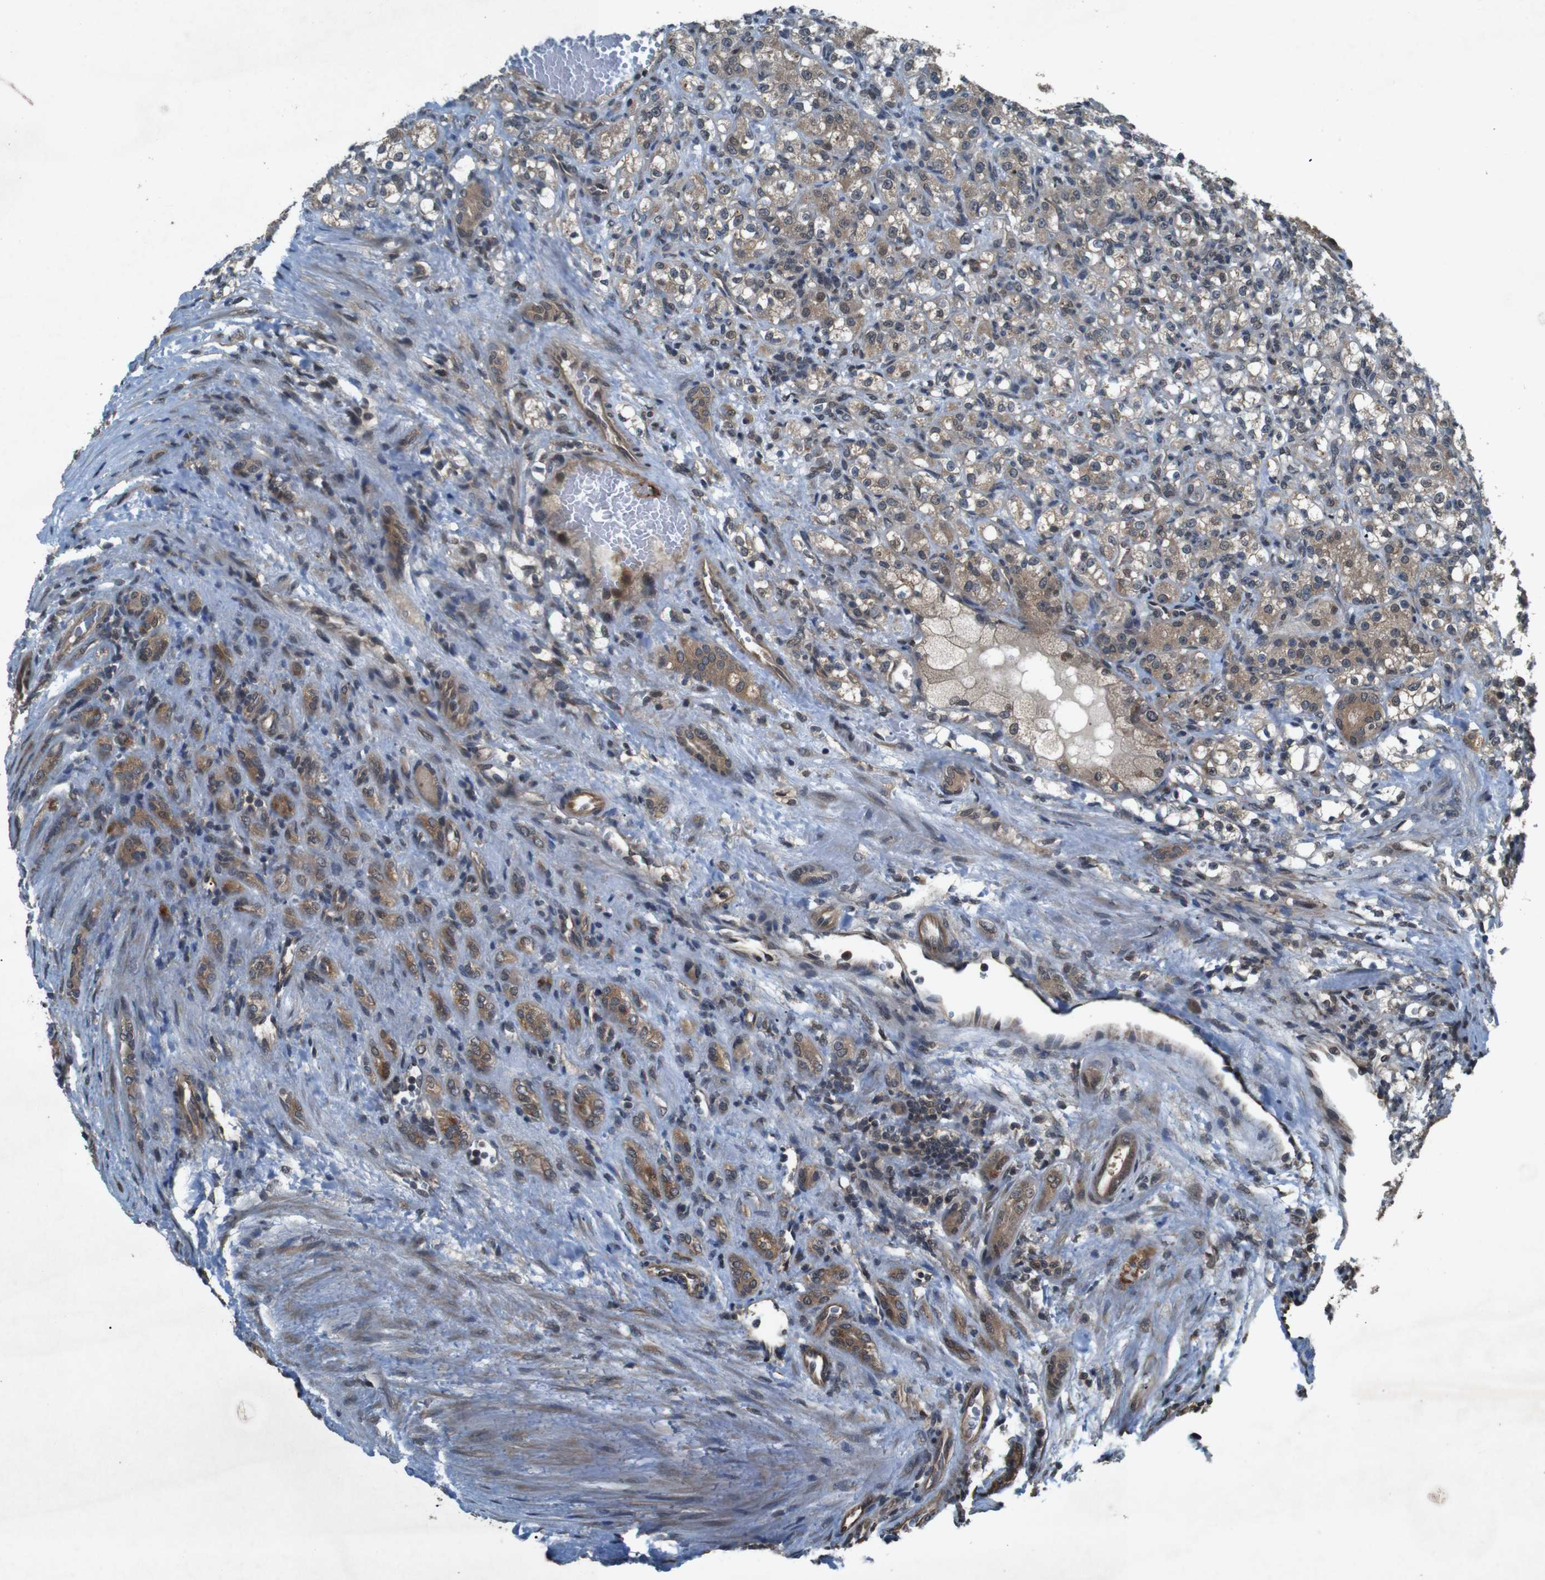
{"staining": {"intensity": "moderate", "quantity": ">75%", "location": "cytoplasmic/membranous,nuclear"}, "tissue": "renal cancer", "cell_type": "Tumor cells", "image_type": "cancer", "snomed": [{"axis": "morphology", "description": "Adenocarcinoma, NOS"}, {"axis": "topography", "description": "Kidney"}], "caption": "Renal cancer (adenocarcinoma) was stained to show a protein in brown. There is medium levels of moderate cytoplasmic/membranous and nuclear positivity in about >75% of tumor cells.", "gene": "SOCS1", "patient": {"sex": "male", "age": 61}}